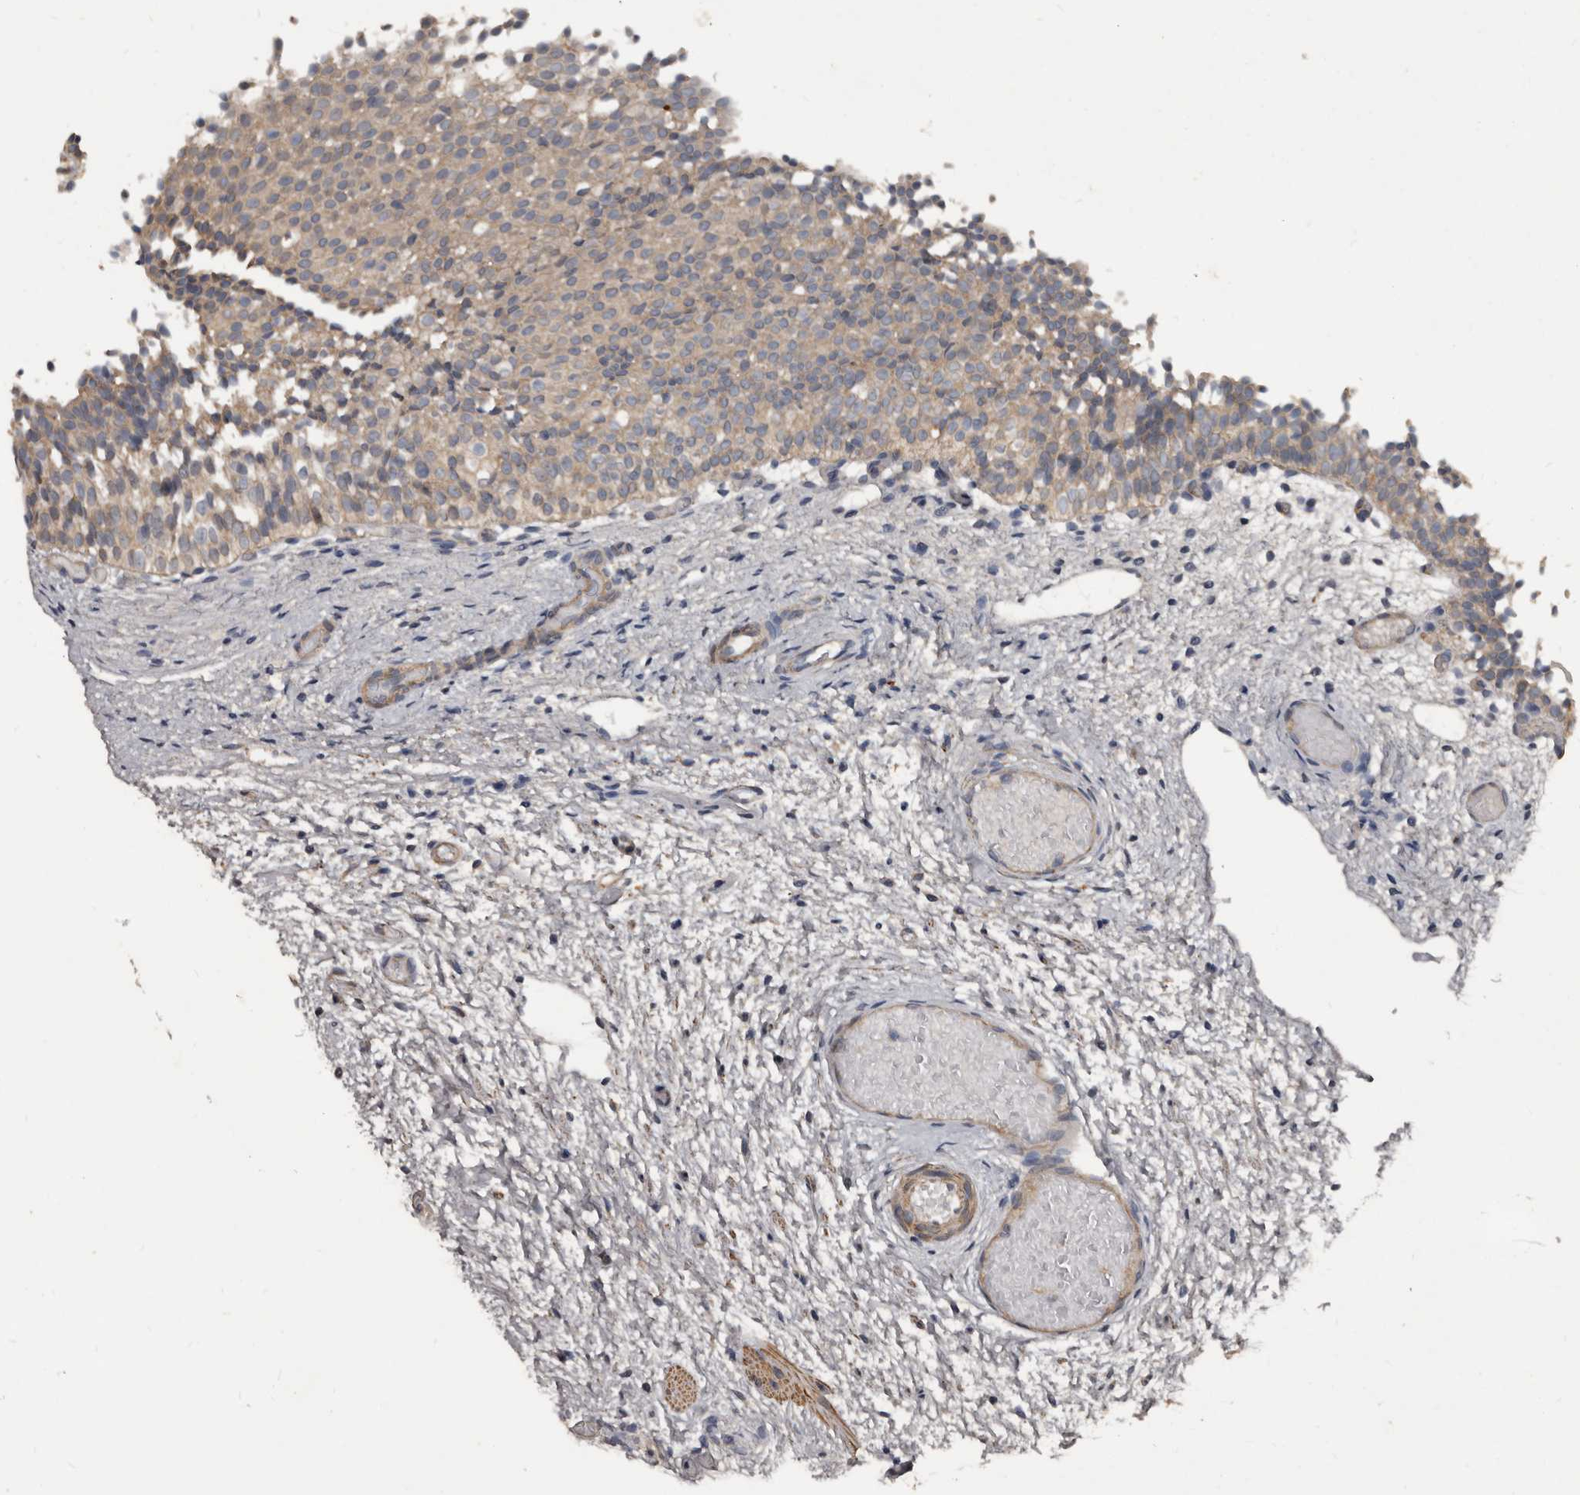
{"staining": {"intensity": "weak", "quantity": ">75%", "location": "cytoplasmic/membranous"}, "tissue": "urinary bladder", "cell_type": "Urothelial cells", "image_type": "normal", "snomed": [{"axis": "morphology", "description": "Normal tissue, NOS"}, {"axis": "topography", "description": "Urinary bladder"}], "caption": "High-power microscopy captured an IHC photomicrograph of unremarkable urinary bladder, revealing weak cytoplasmic/membranous positivity in about >75% of urothelial cells.", "gene": "GREB1", "patient": {"sex": "male", "age": 1}}